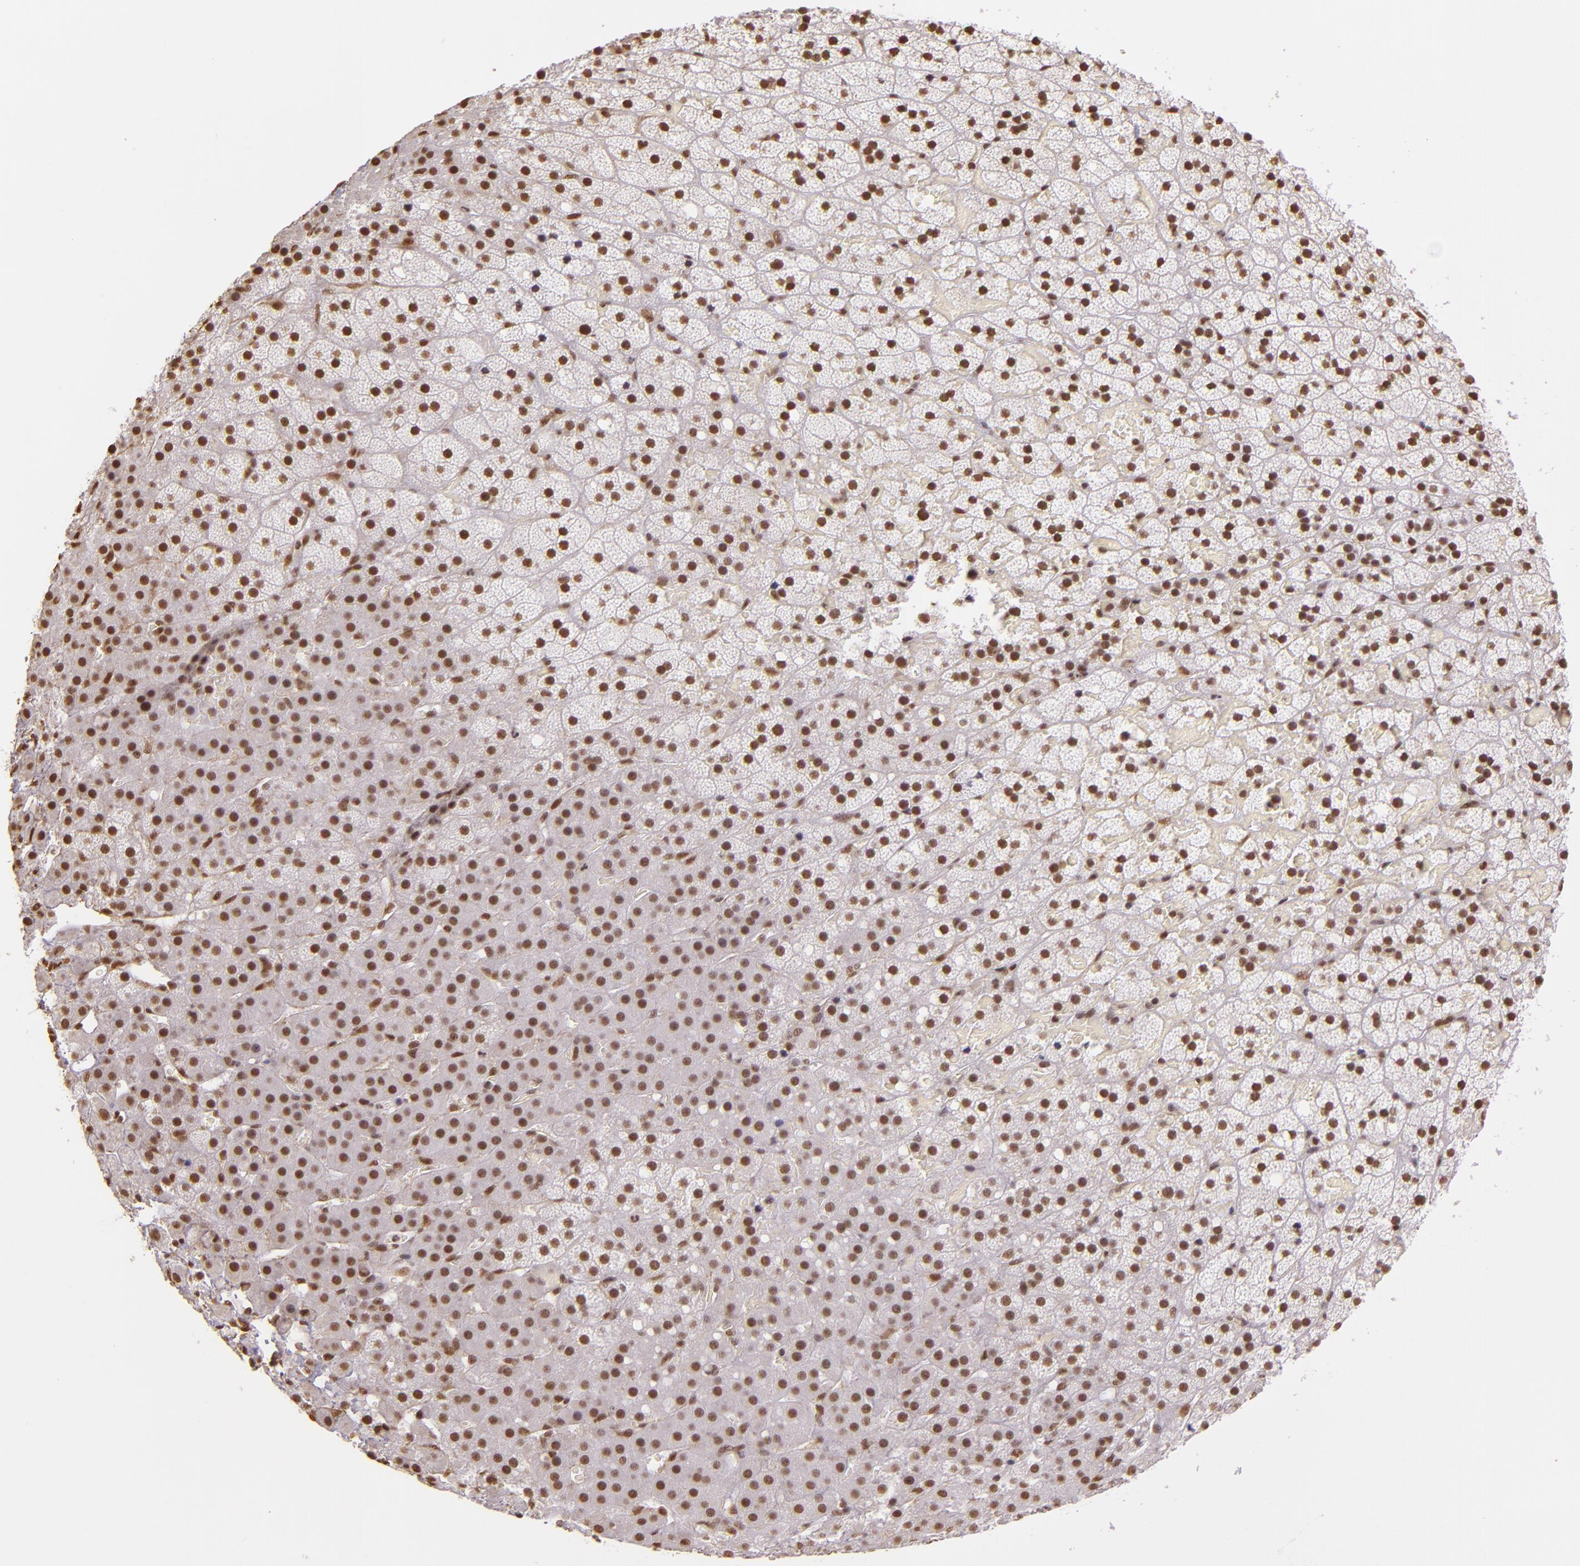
{"staining": {"intensity": "strong", "quantity": ">75%", "location": "nuclear"}, "tissue": "adrenal gland", "cell_type": "Glandular cells", "image_type": "normal", "snomed": [{"axis": "morphology", "description": "Normal tissue, NOS"}, {"axis": "topography", "description": "Adrenal gland"}], "caption": "Adrenal gland stained with DAB (3,3'-diaminobenzidine) immunohistochemistry displays high levels of strong nuclear expression in about >75% of glandular cells. The staining was performed using DAB (3,3'-diaminobenzidine) to visualize the protein expression in brown, while the nuclei were stained in blue with hematoxylin (Magnification: 20x).", "gene": "USF1", "patient": {"sex": "male", "age": 35}}